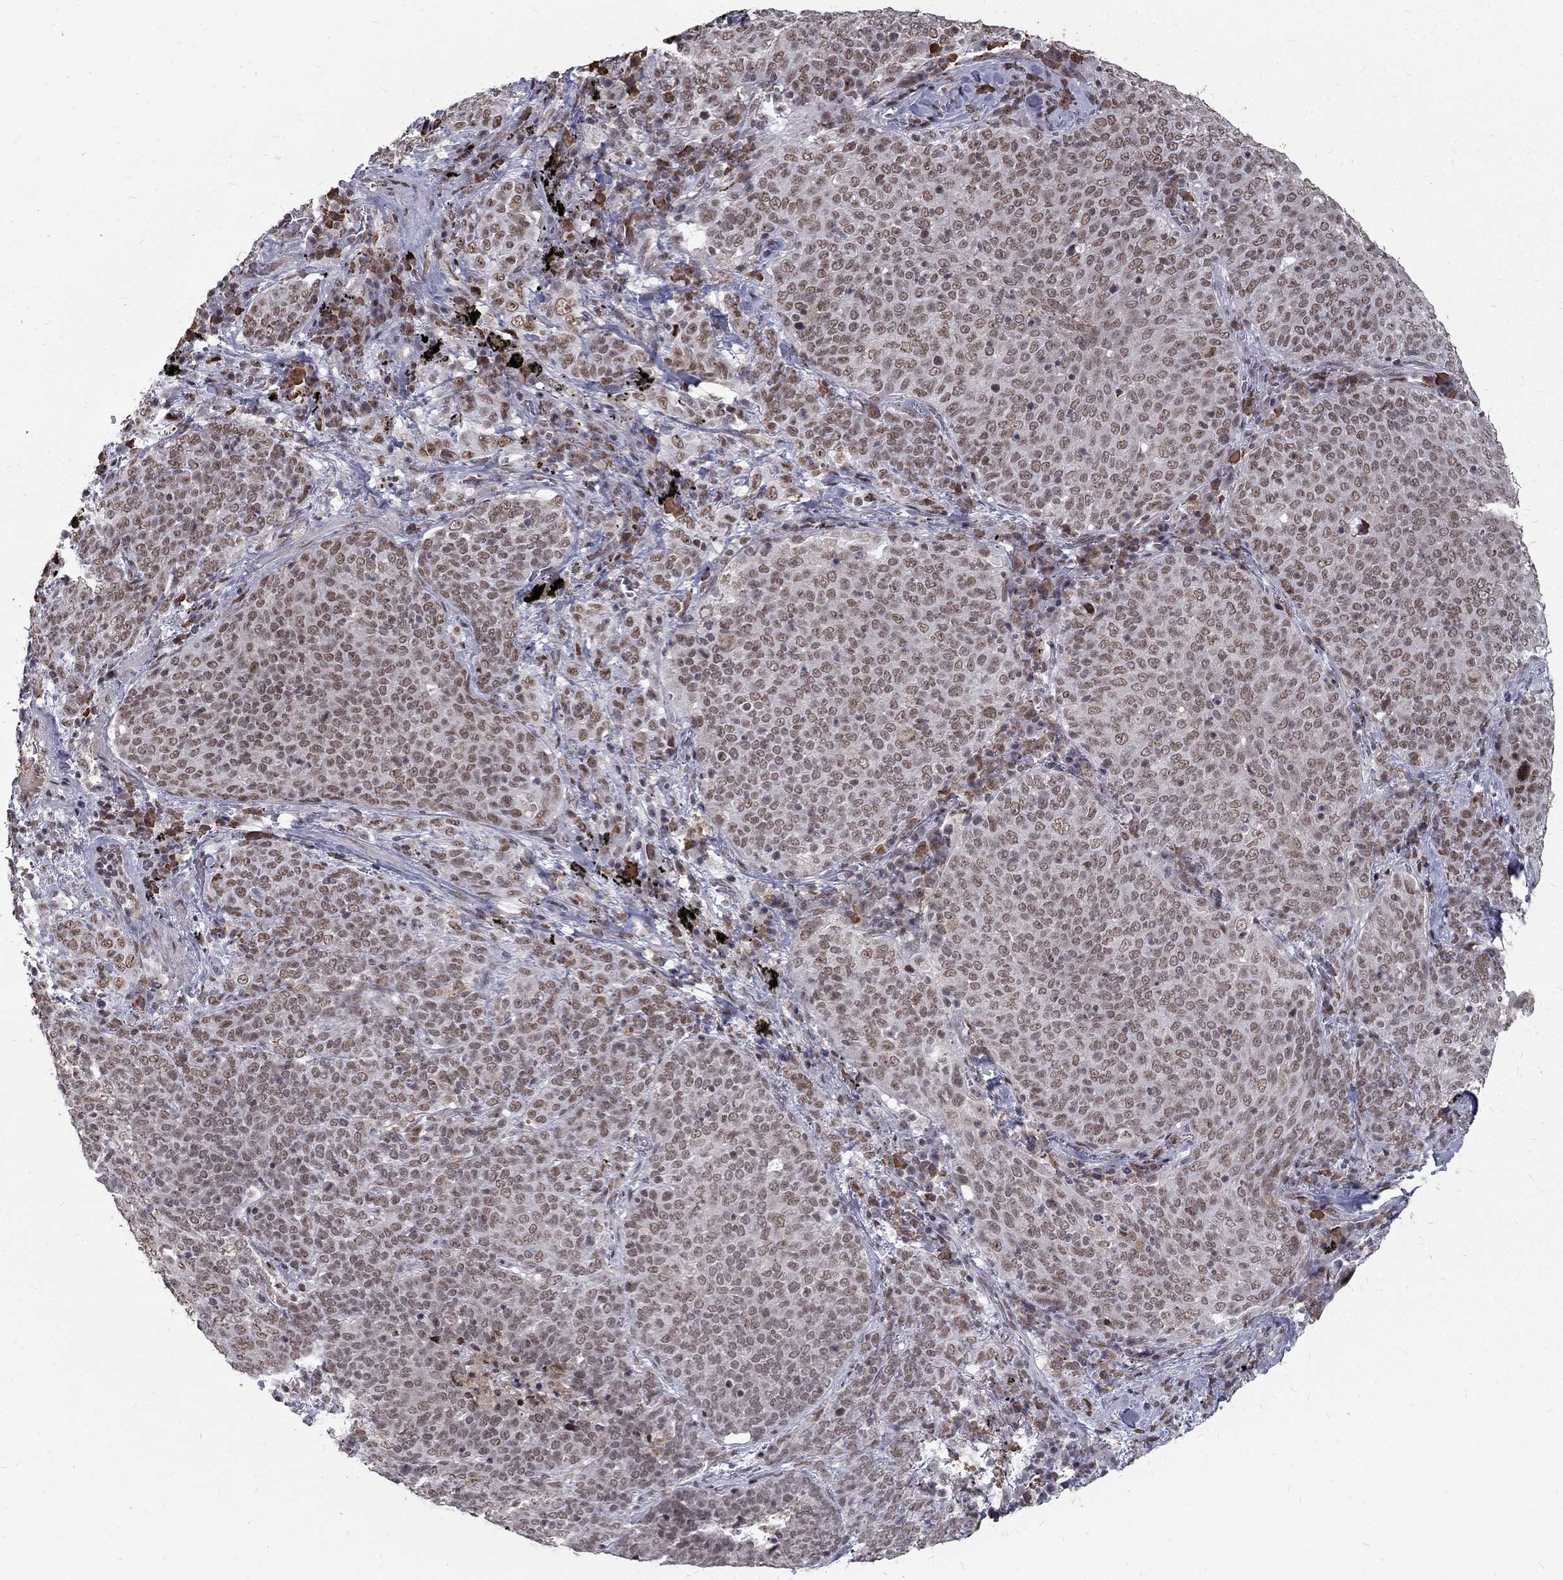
{"staining": {"intensity": "weak", "quantity": ">75%", "location": "nuclear"}, "tissue": "lung cancer", "cell_type": "Tumor cells", "image_type": "cancer", "snomed": [{"axis": "morphology", "description": "Squamous cell carcinoma, NOS"}, {"axis": "topography", "description": "Lung"}], "caption": "About >75% of tumor cells in lung squamous cell carcinoma reveal weak nuclear protein staining as visualized by brown immunohistochemical staining.", "gene": "TCEAL1", "patient": {"sex": "male", "age": 82}}